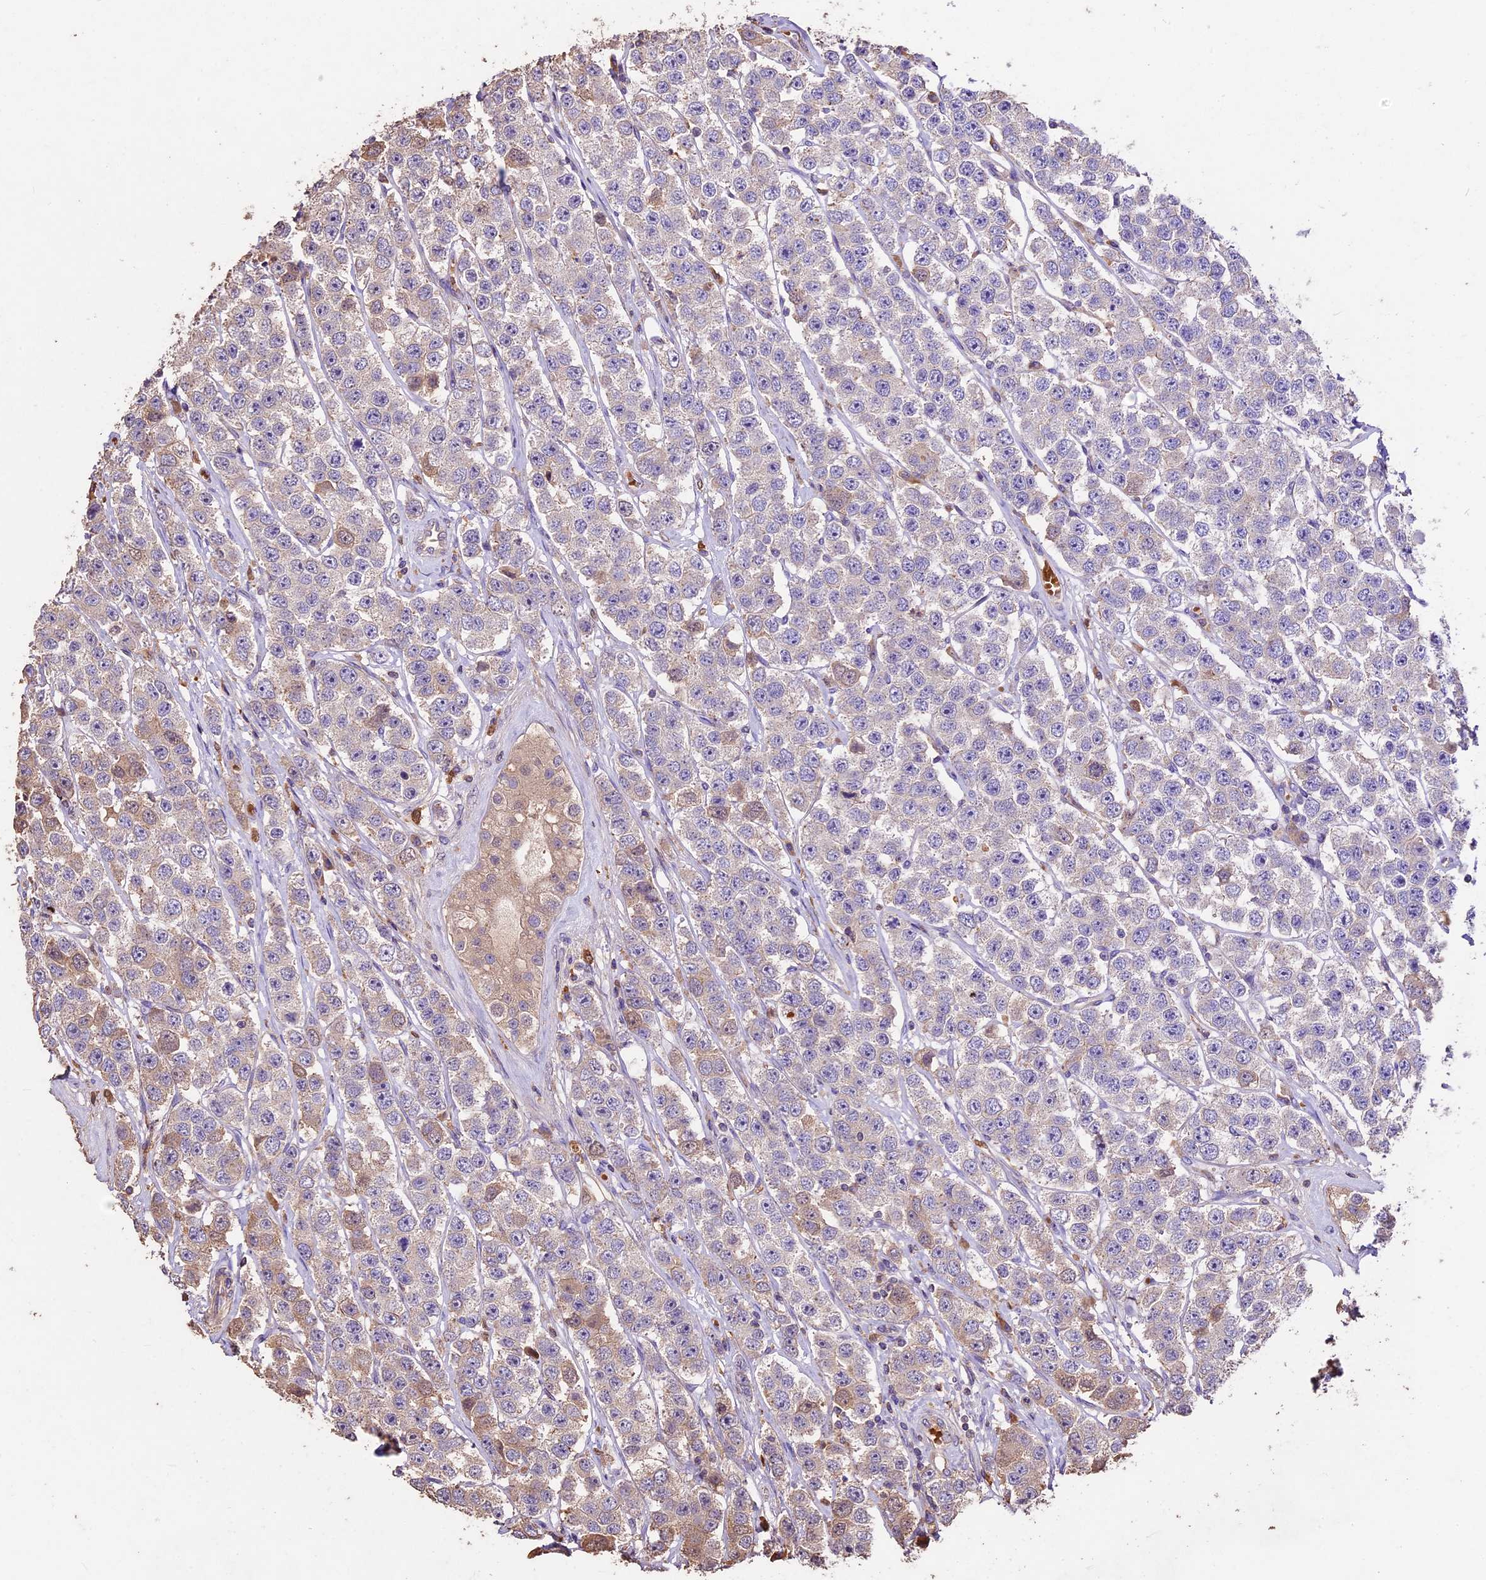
{"staining": {"intensity": "moderate", "quantity": "<25%", "location": "cytoplasmic/membranous"}, "tissue": "testis cancer", "cell_type": "Tumor cells", "image_type": "cancer", "snomed": [{"axis": "morphology", "description": "Seminoma, NOS"}, {"axis": "topography", "description": "Testis"}], "caption": "This photomicrograph shows IHC staining of testis cancer (seminoma), with low moderate cytoplasmic/membranous staining in about <25% of tumor cells.", "gene": "CRLF1", "patient": {"sex": "male", "age": 28}}